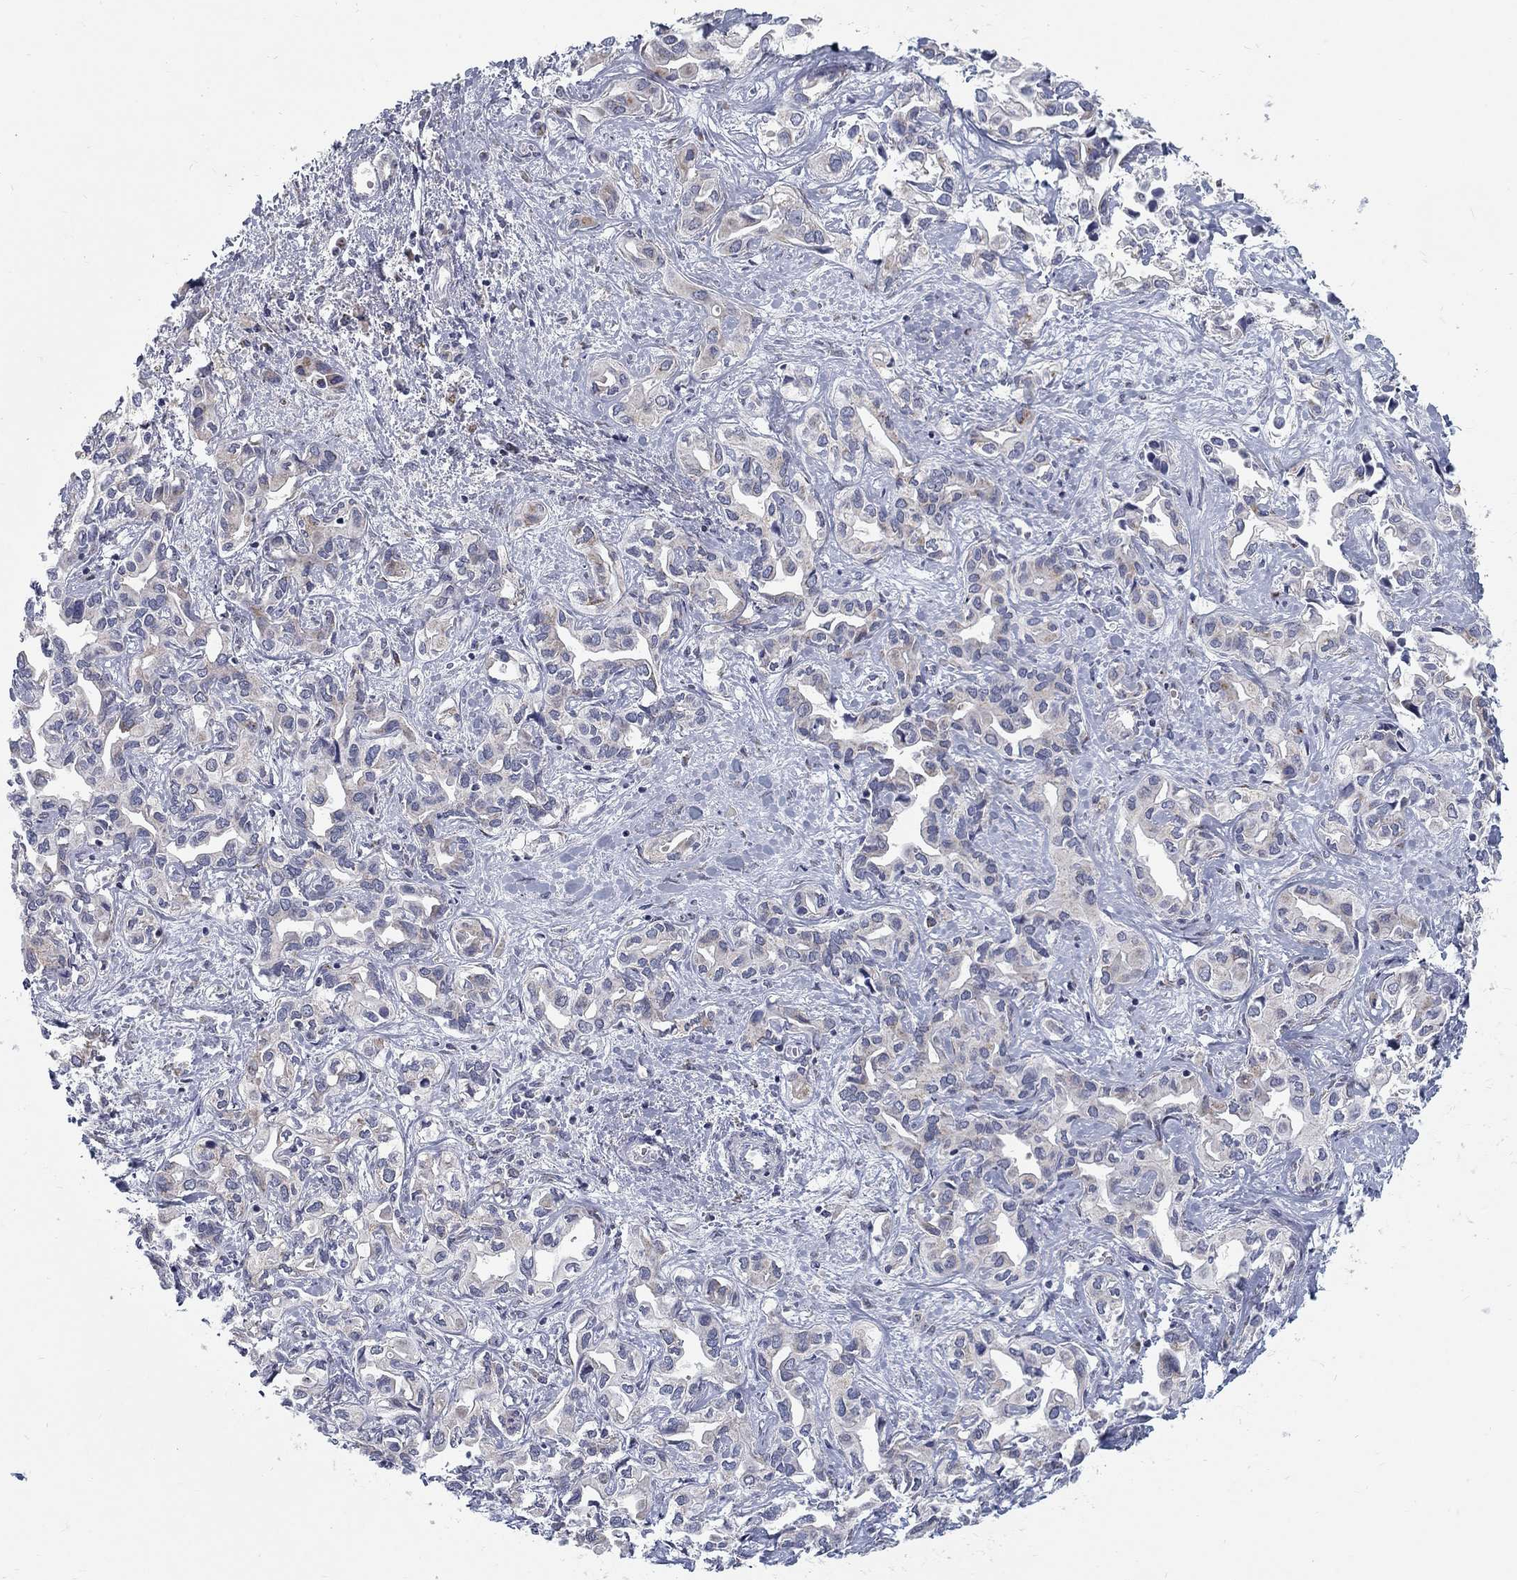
{"staining": {"intensity": "negative", "quantity": "none", "location": "none"}, "tissue": "liver cancer", "cell_type": "Tumor cells", "image_type": "cancer", "snomed": [{"axis": "morphology", "description": "Cholangiocarcinoma"}, {"axis": "topography", "description": "Liver"}], "caption": "DAB immunohistochemical staining of human cholangiocarcinoma (liver) reveals no significant expression in tumor cells.", "gene": "PANK3", "patient": {"sex": "female", "age": 64}}